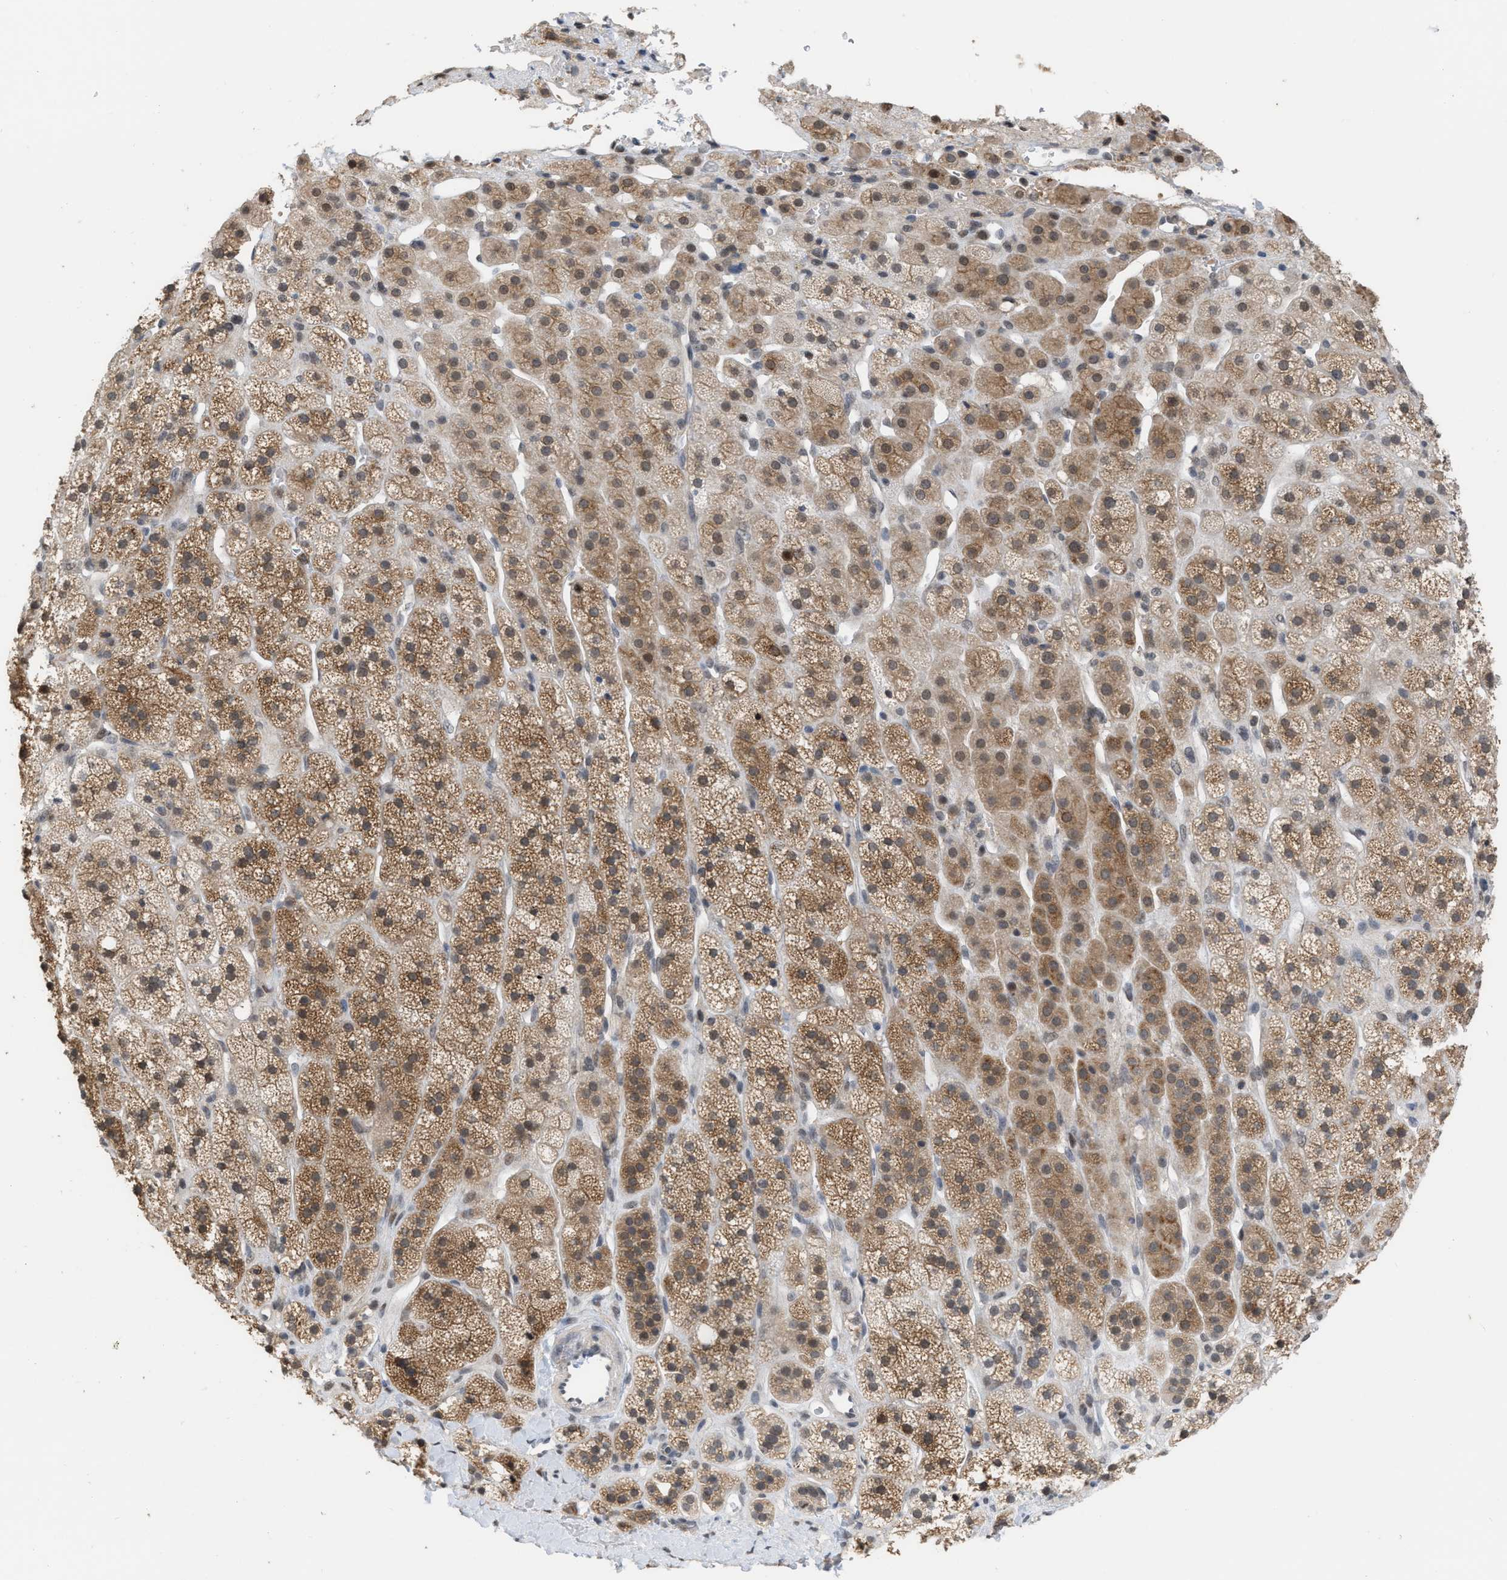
{"staining": {"intensity": "moderate", "quantity": ">75%", "location": "cytoplasmic/membranous"}, "tissue": "adrenal gland", "cell_type": "Glandular cells", "image_type": "normal", "snomed": [{"axis": "morphology", "description": "Normal tissue, NOS"}, {"axis": "topography", "description": "Adrenal gland"}], "caption": "A brown stain shows moderate cytoplasmic/membranous expression of a protein in glandular cells of normal human adrenal gland. The staining was performed using DAB (3,3'-diaminobenzidine), with brown indicating positive protein expression. Nuclei are stained blue with hematoxylin.", "gene": "BAIAP2L1", "patient": {"sex": "male", "age": 56}}